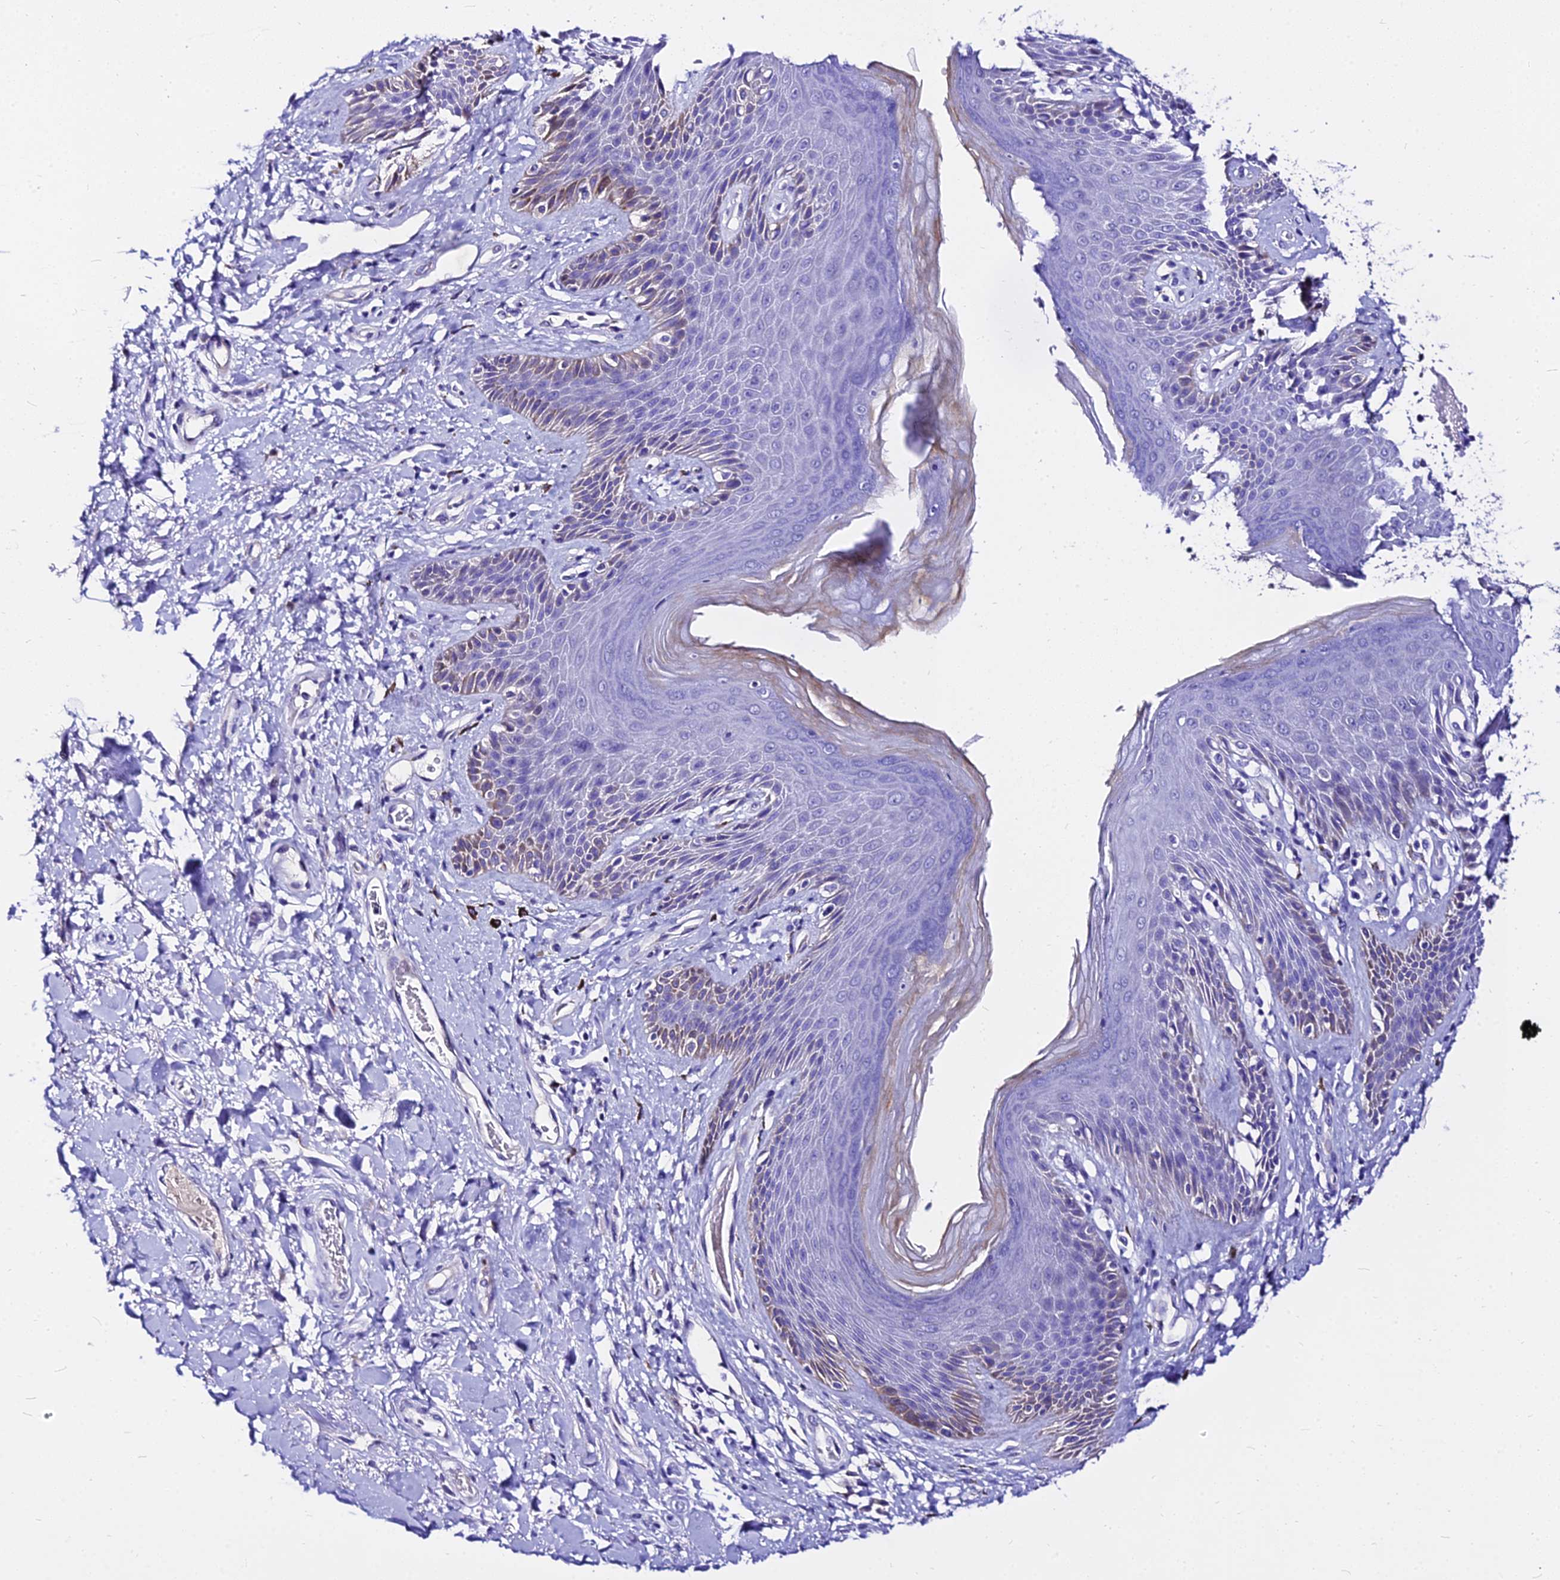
{"staining": {"intensity": "moderate", "quantity": "<25%", "location": "cytoplasmic/membranous"}, "tissue": "skin", "cell_type": "Epidermal cells", "image_type": "normal", "snomed": [{"axis": "morphology", "description": "Normal tissue, NOS"}, {"axis": "topography", "description": "Anal"}], "caption": "A histopathology image of skin stained for a protein exhibits moderate cytoplasmic/membranous brown staining in epidermal cells. (DAB (3,3'-diaminobenzidine) IHC, brown staining for protein, blue staining for nuclei).", "gene": "DEFB106A", "patient": {"sex": "female", "age": 89}}